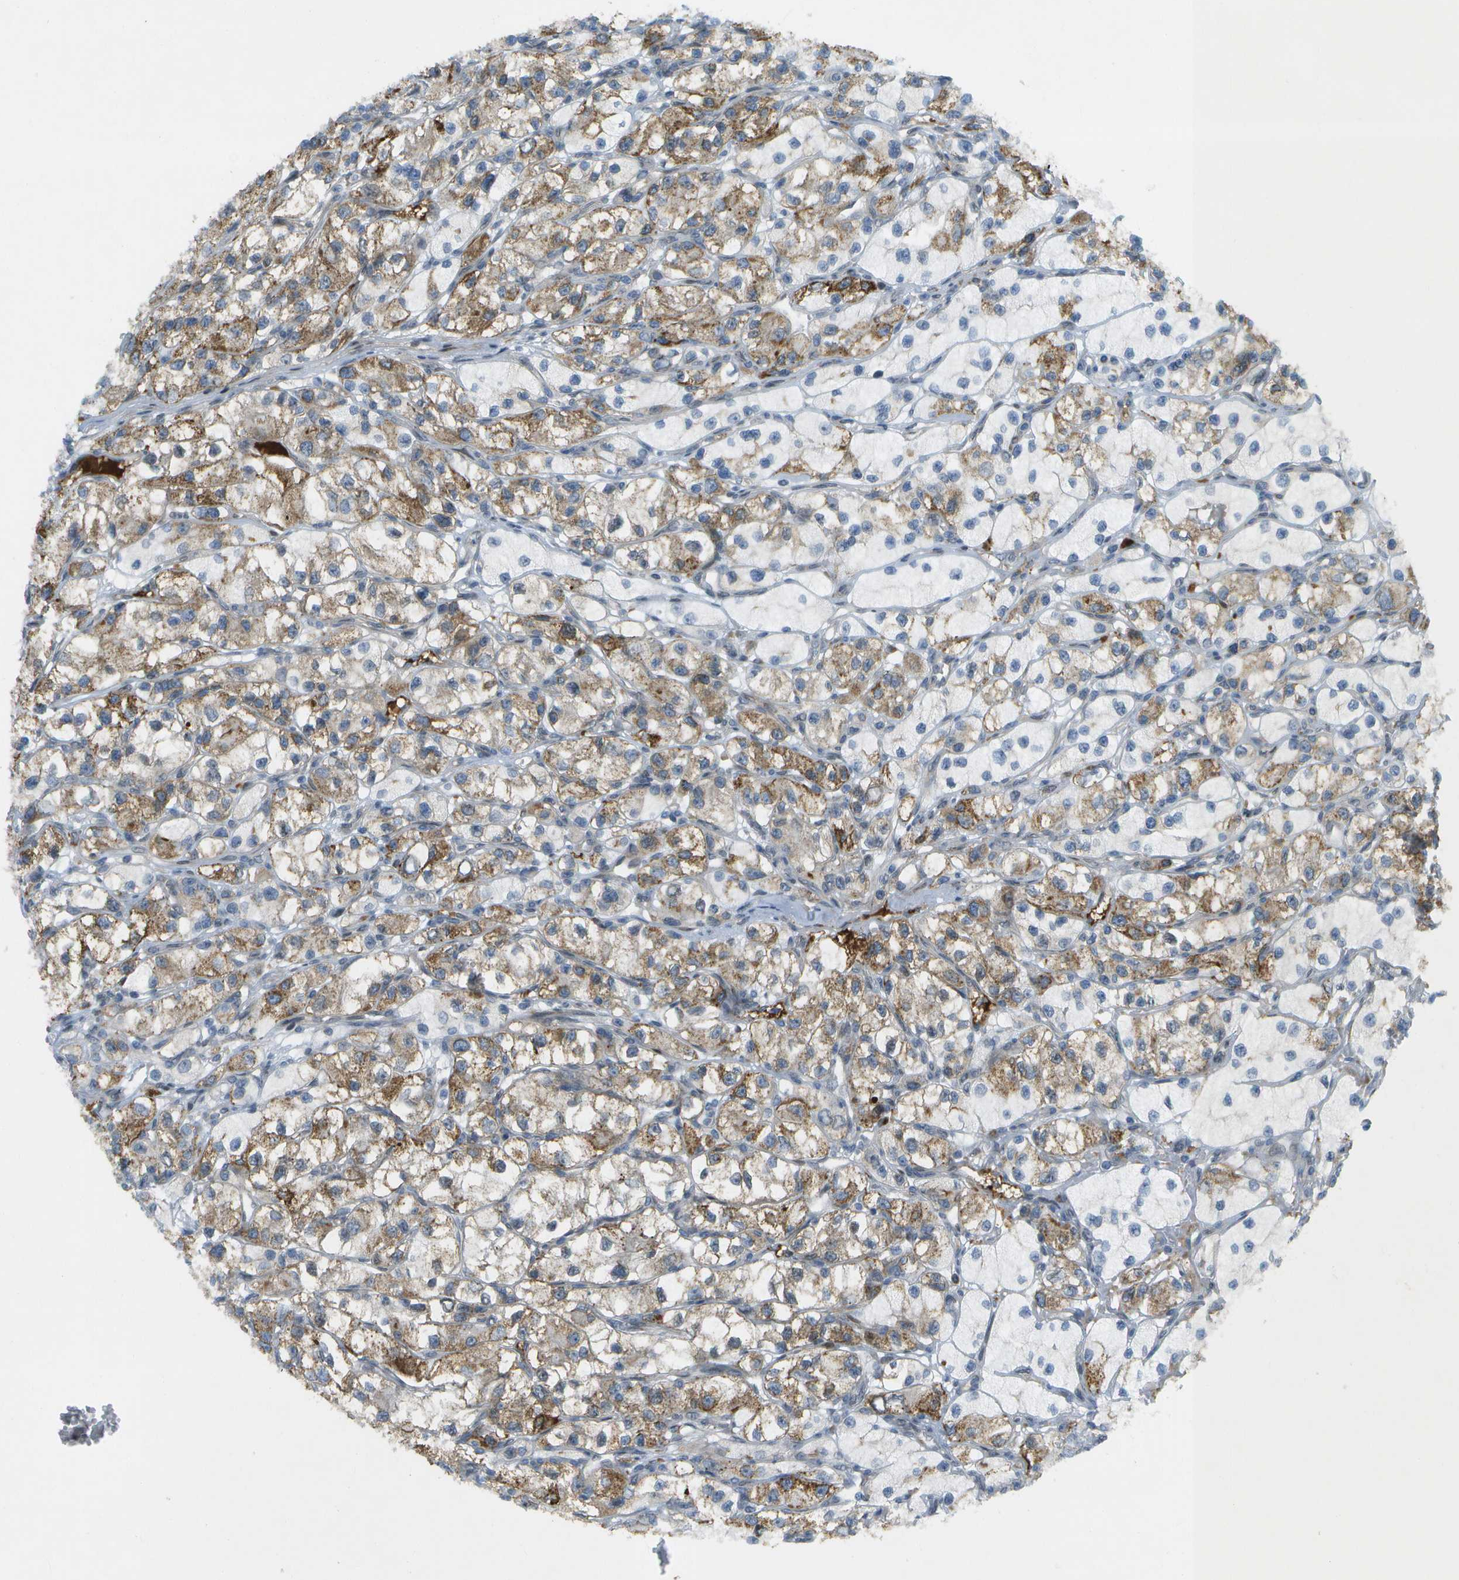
{"staining": {"intensity": "moderate", "quantity": "25%-75%", "location": "cytoplasmic/membranous"}, "tissue": "renal cancer", "cell_type": "Tumor cells", "image_type": "cancer", "snomed": [{"axis": "morphology", "description": "Adenocarcinoma, NOS"}, {"axis": "topography", "description": "Kidney"}], "caption": "Immunohistochemical staining of renal adenocarcinoma displays medium levels of moderate cytoplasmic/membranous positivity in about 25%-75% of tumor cells.", "gene": "CACNB4", "patient": {"sex": "female", "age": 57}}